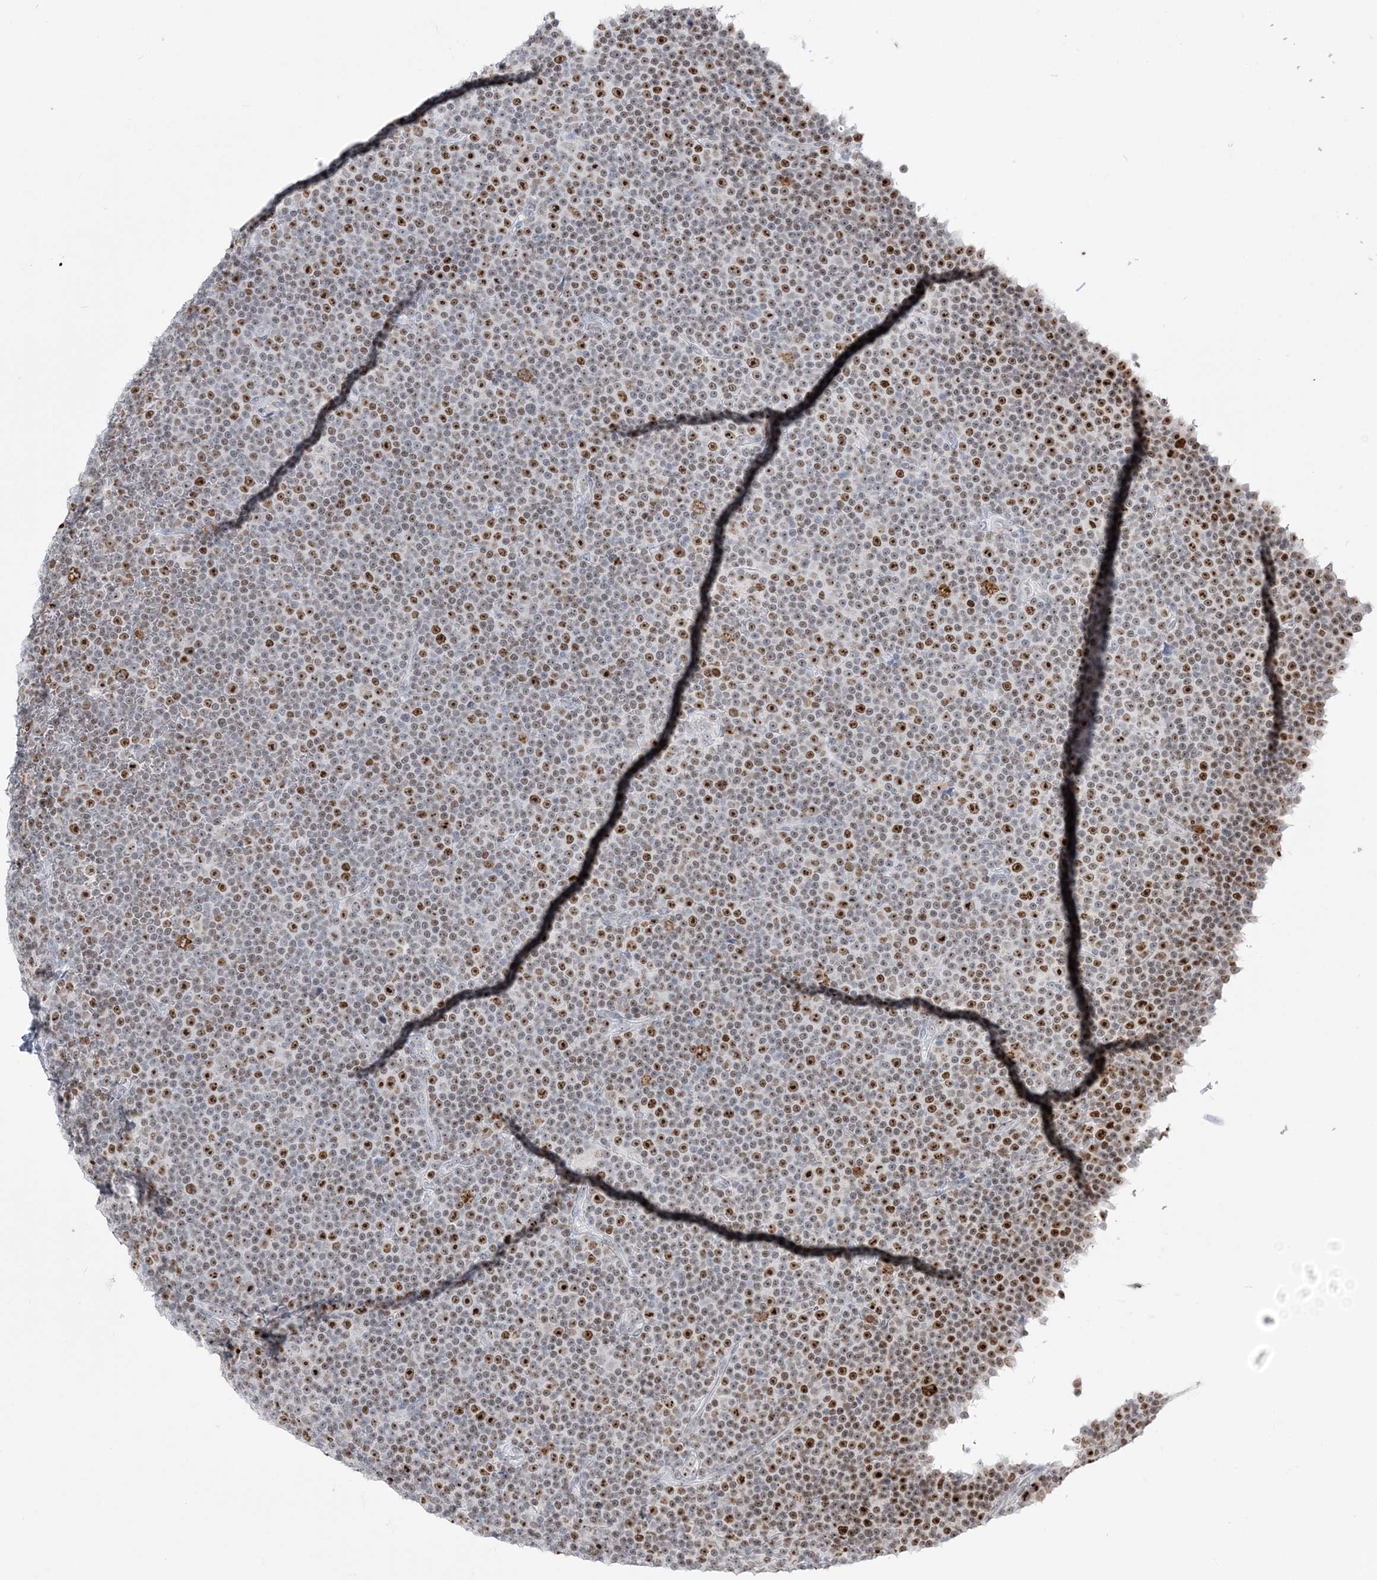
{"staining": {"intensity": "moderate", "quantity": ">75%", "location": "nuclear"}, "tissue": "lymphoma", "cell_type": "Tumor cells", "image_type": "cancer", "snomed": [{"axis": "morphology", "description": "Malignant lymphoma, non-Hodgkin's type, Low grade"}, {"axis": "topography", "description": "Lymph node"}], "caption": "Immunohistochemistry (DAB (3,3'-diaminobenzidine)) staining of human lymphoma demonstrates moderate nuclear protein expression in about >75% of tumor cells.", "gene": "DDX21", "patient": {"sex": "female", "age": 67}}